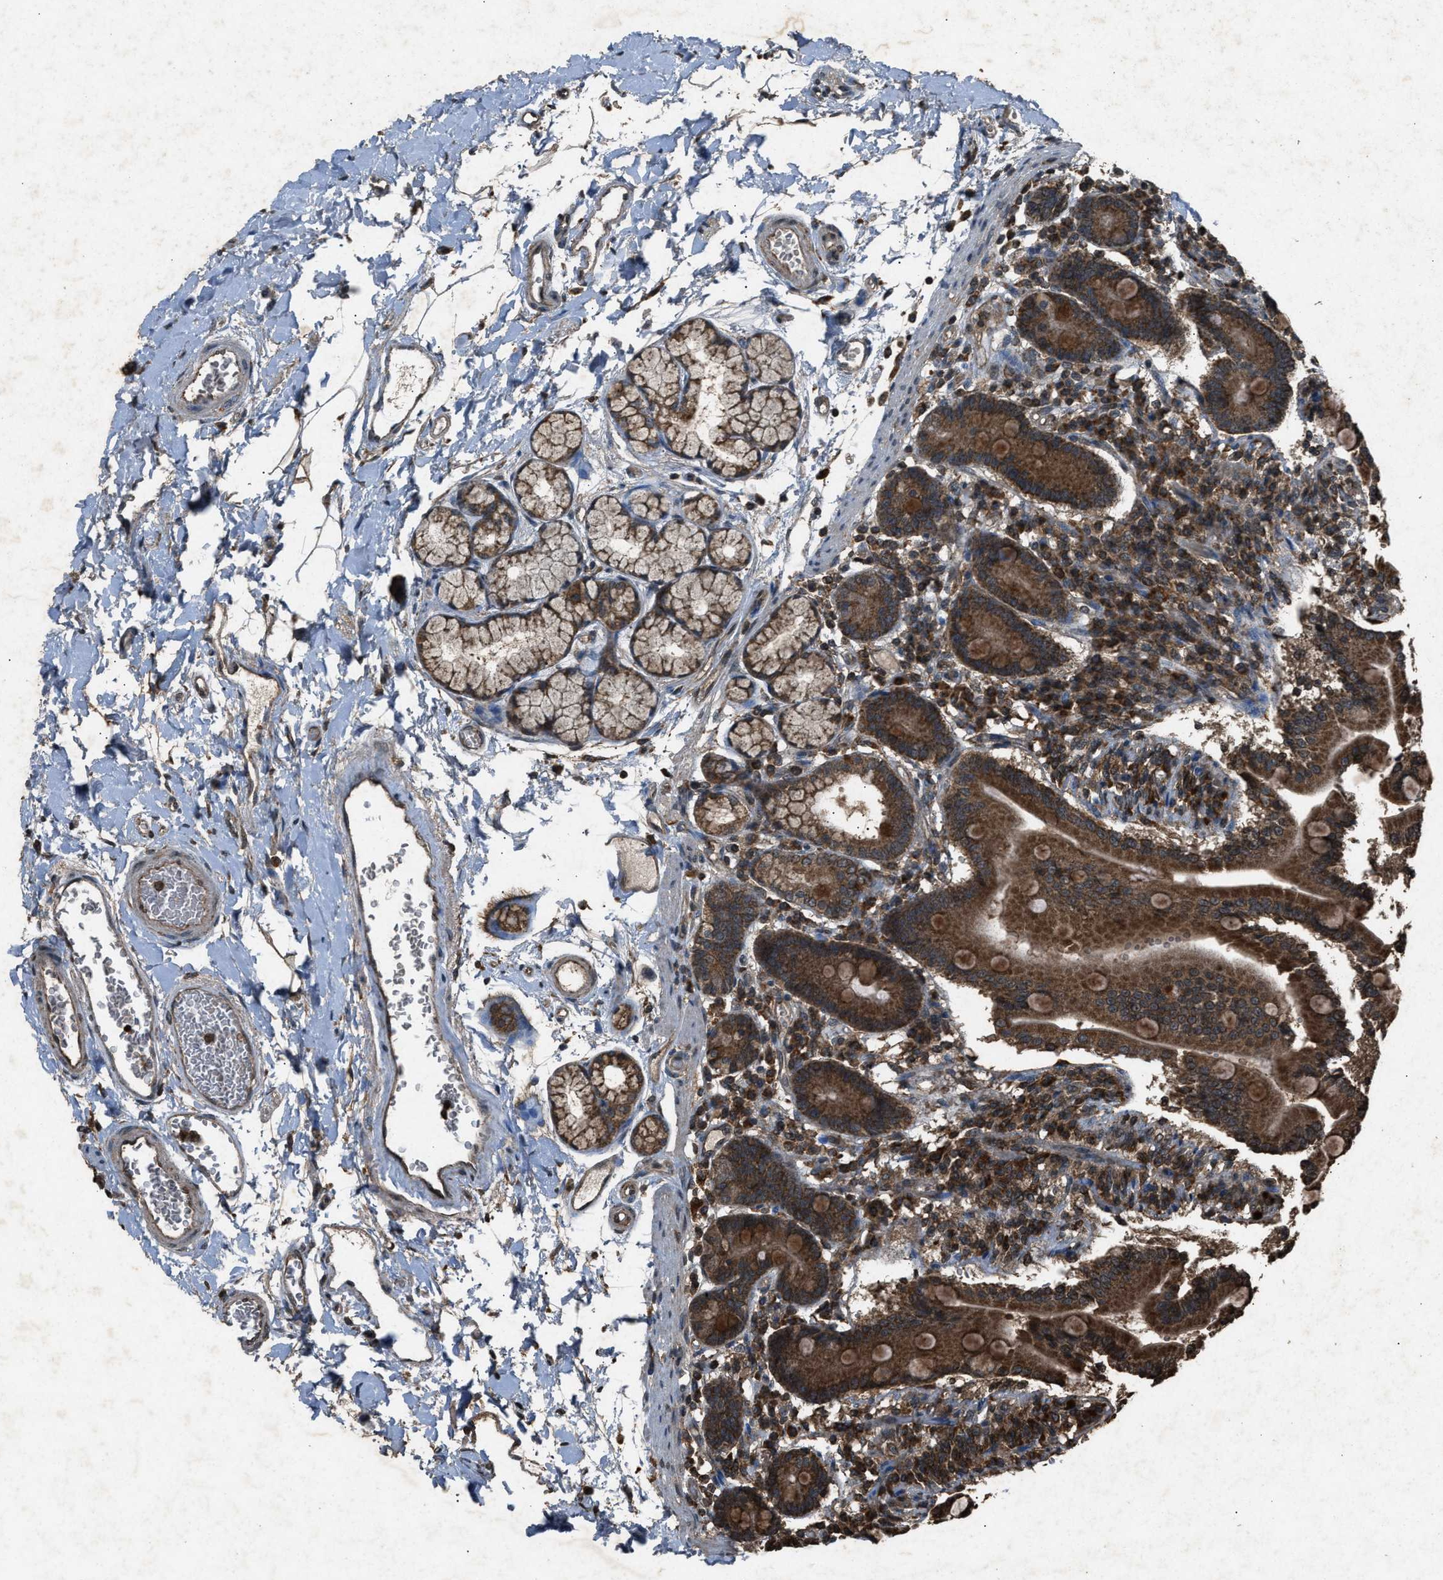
{"staining": {"intensity": "strong", "quantity": ">75%", "location": "cytoplasmic/membranous"}, "tissue": "duodenum", "cell_type": "Glandular cells", "image_type": "normal", "snomed": [{"axis": "morphology", "description": "Normal tissue, NOS"}, {"axis": "topography", "description": "Duodenum"}], "caption": "This is a photomicrograph of IHC staining of benign duodenum, which shows strong expression in the cytoplasmic/membranous of glandular cells.", "gene": "OAS1", "patient": {"sex": "male", "age": 54}}